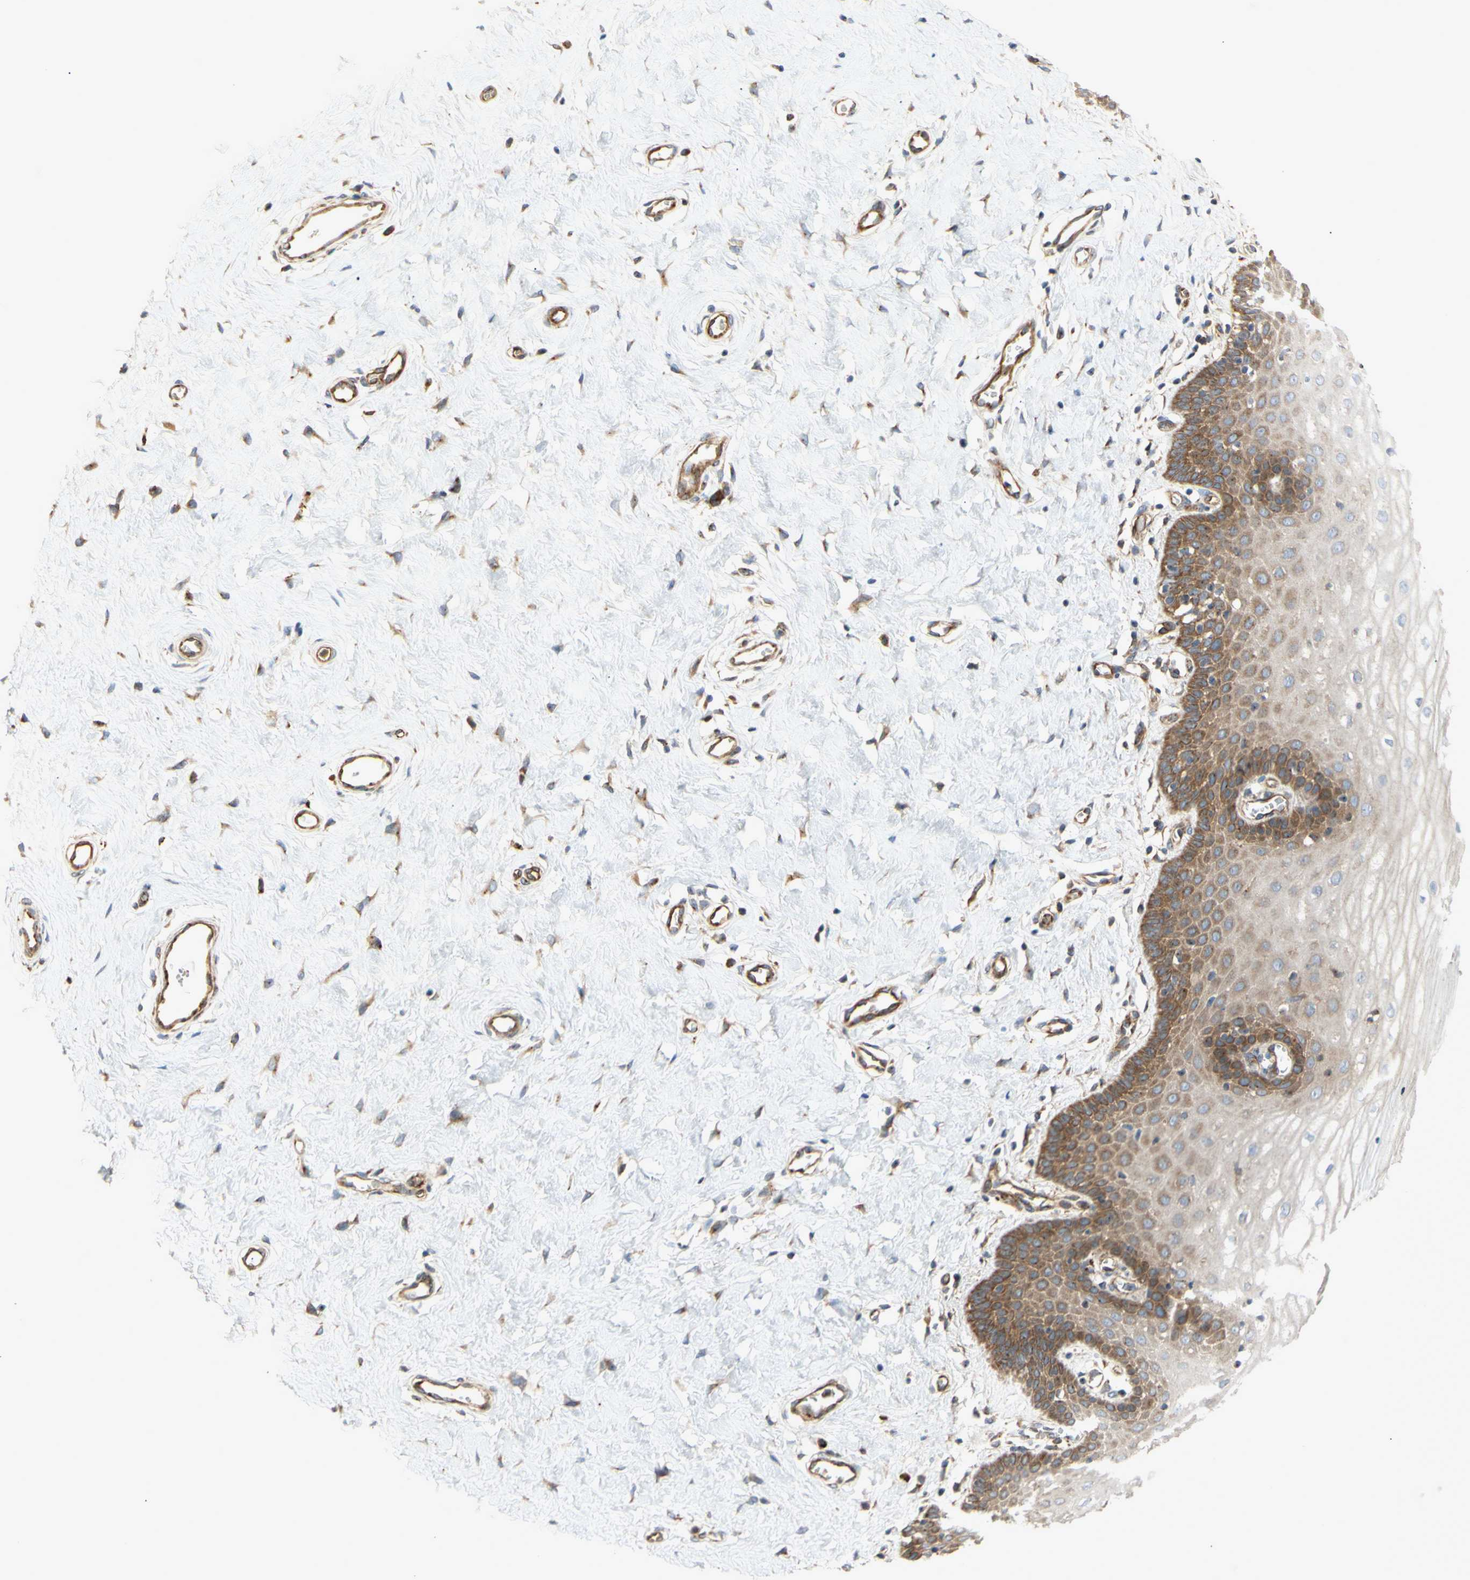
{"staining": {"intensity": "strong", "quantity": ">75%", "location": "cytoplasmic/membranous"}, "tissue": "cervix", "cell_type": "Glandular cells", "image_type": "normal", "snomed": [{"axis": "morphology", "description": "Normal tissue, NOS"}, {"axis": "topography", "description": "Cervix"}], "caption": "Immunohistochemical staining of normal cervix reveals high levels of strong cytoplasmic/membranous positivity in approximately >75% of glandular cells.", "gene": "TUBG2", "patient": {"sex": "female", "age": 55}}